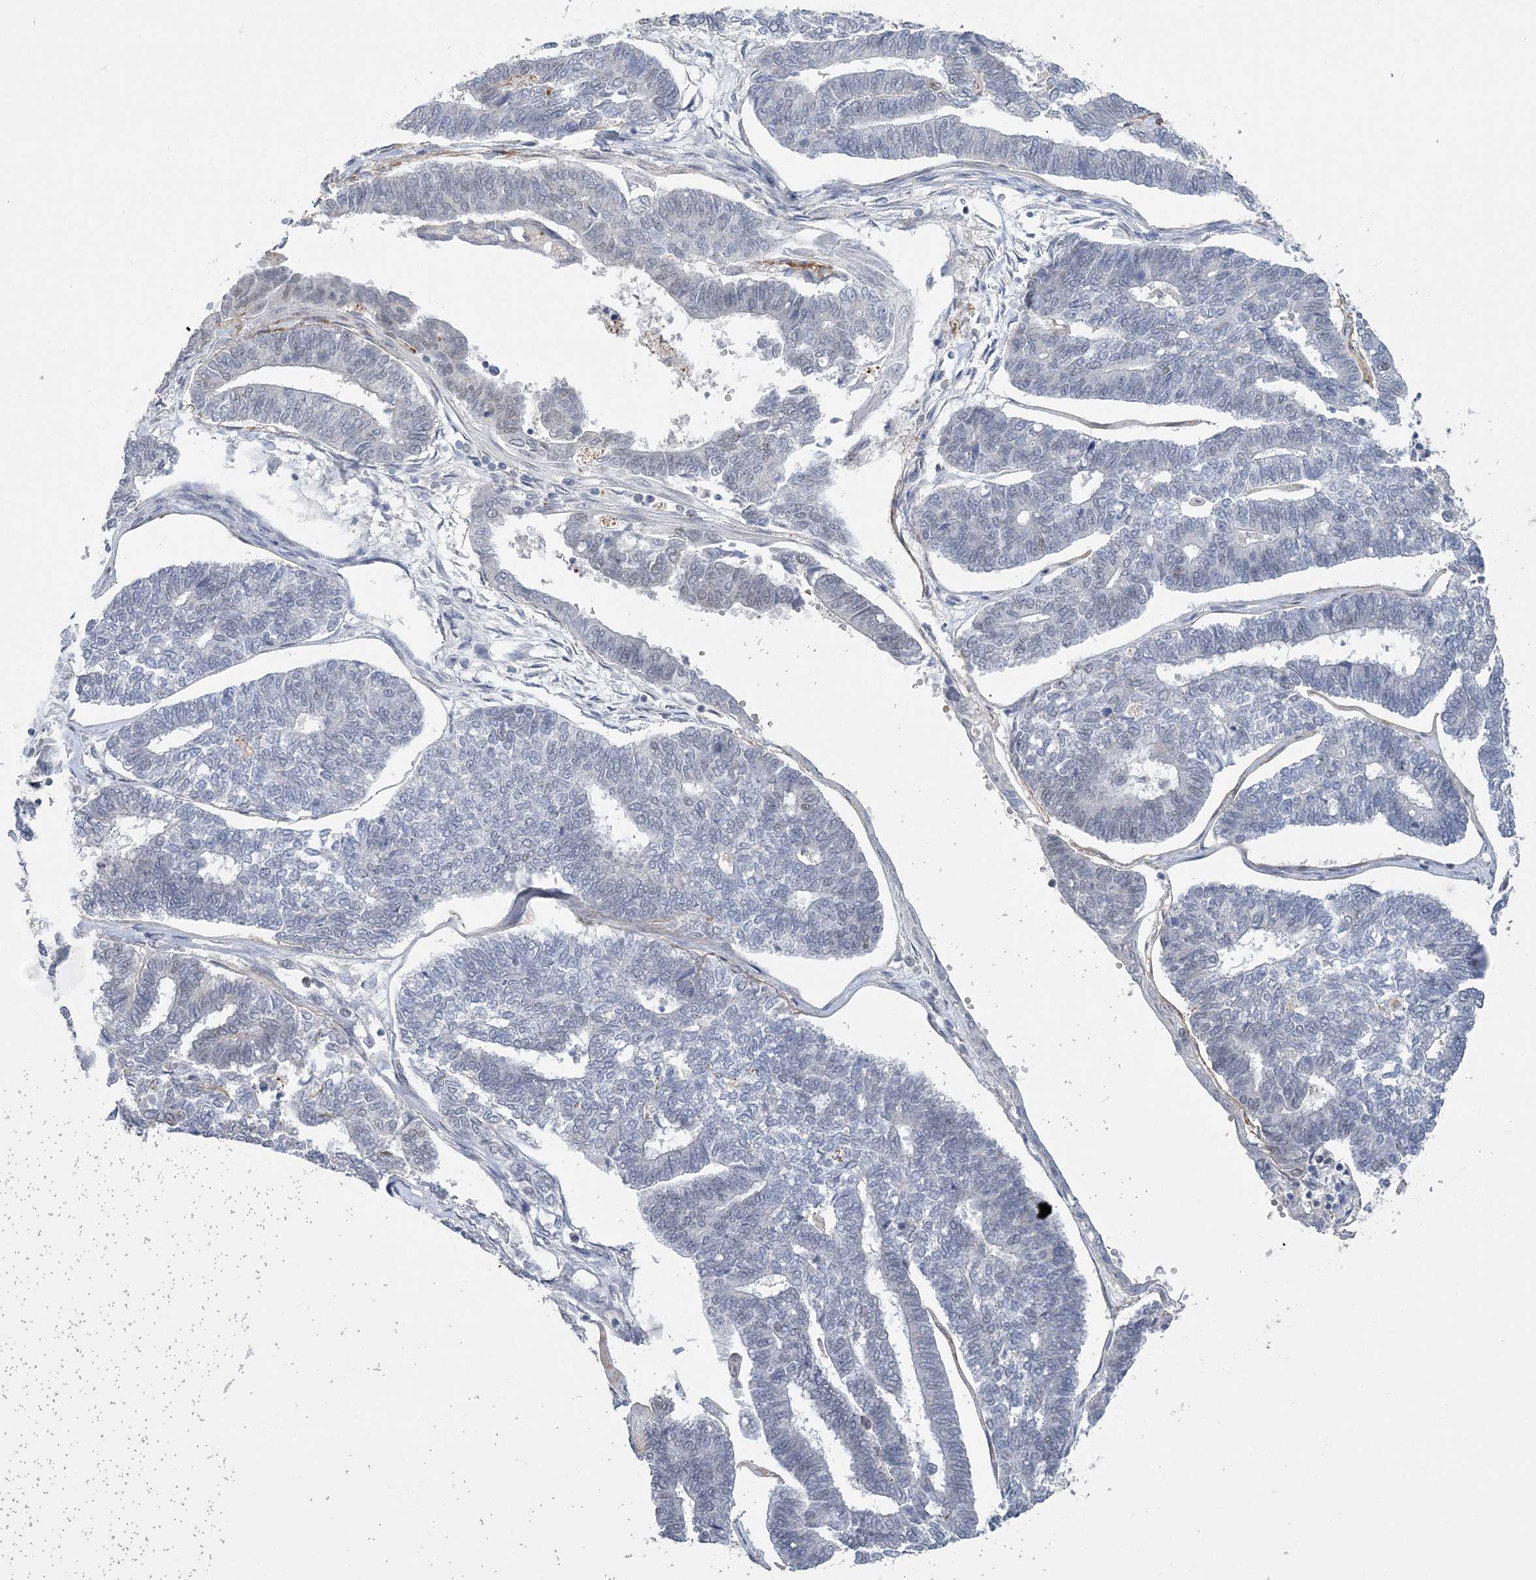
{"staining": {"intensity": "moderate", "quantity": "<25%", "location": "nuclear"}, "tissue": "endometrial cancer", "cell_type": "Tumor cells", "image_type": "cancer", "snomed": [{"axis": "morphology", "description": "Adenocarcinoma, NOS"}, {"axis": "topography", "description": "Endometrium"}], "caption": "DAB immunohistochemical staining of adenocarcinoma (endometrial) reveals moderate nuclear protein staining in about <25% of tumor cells. (DAB IHC, brown staining for protein, blue staining for nuclei).", "gene": "ZBTB7A", "patient": {"sex": "female", "age": 70}}